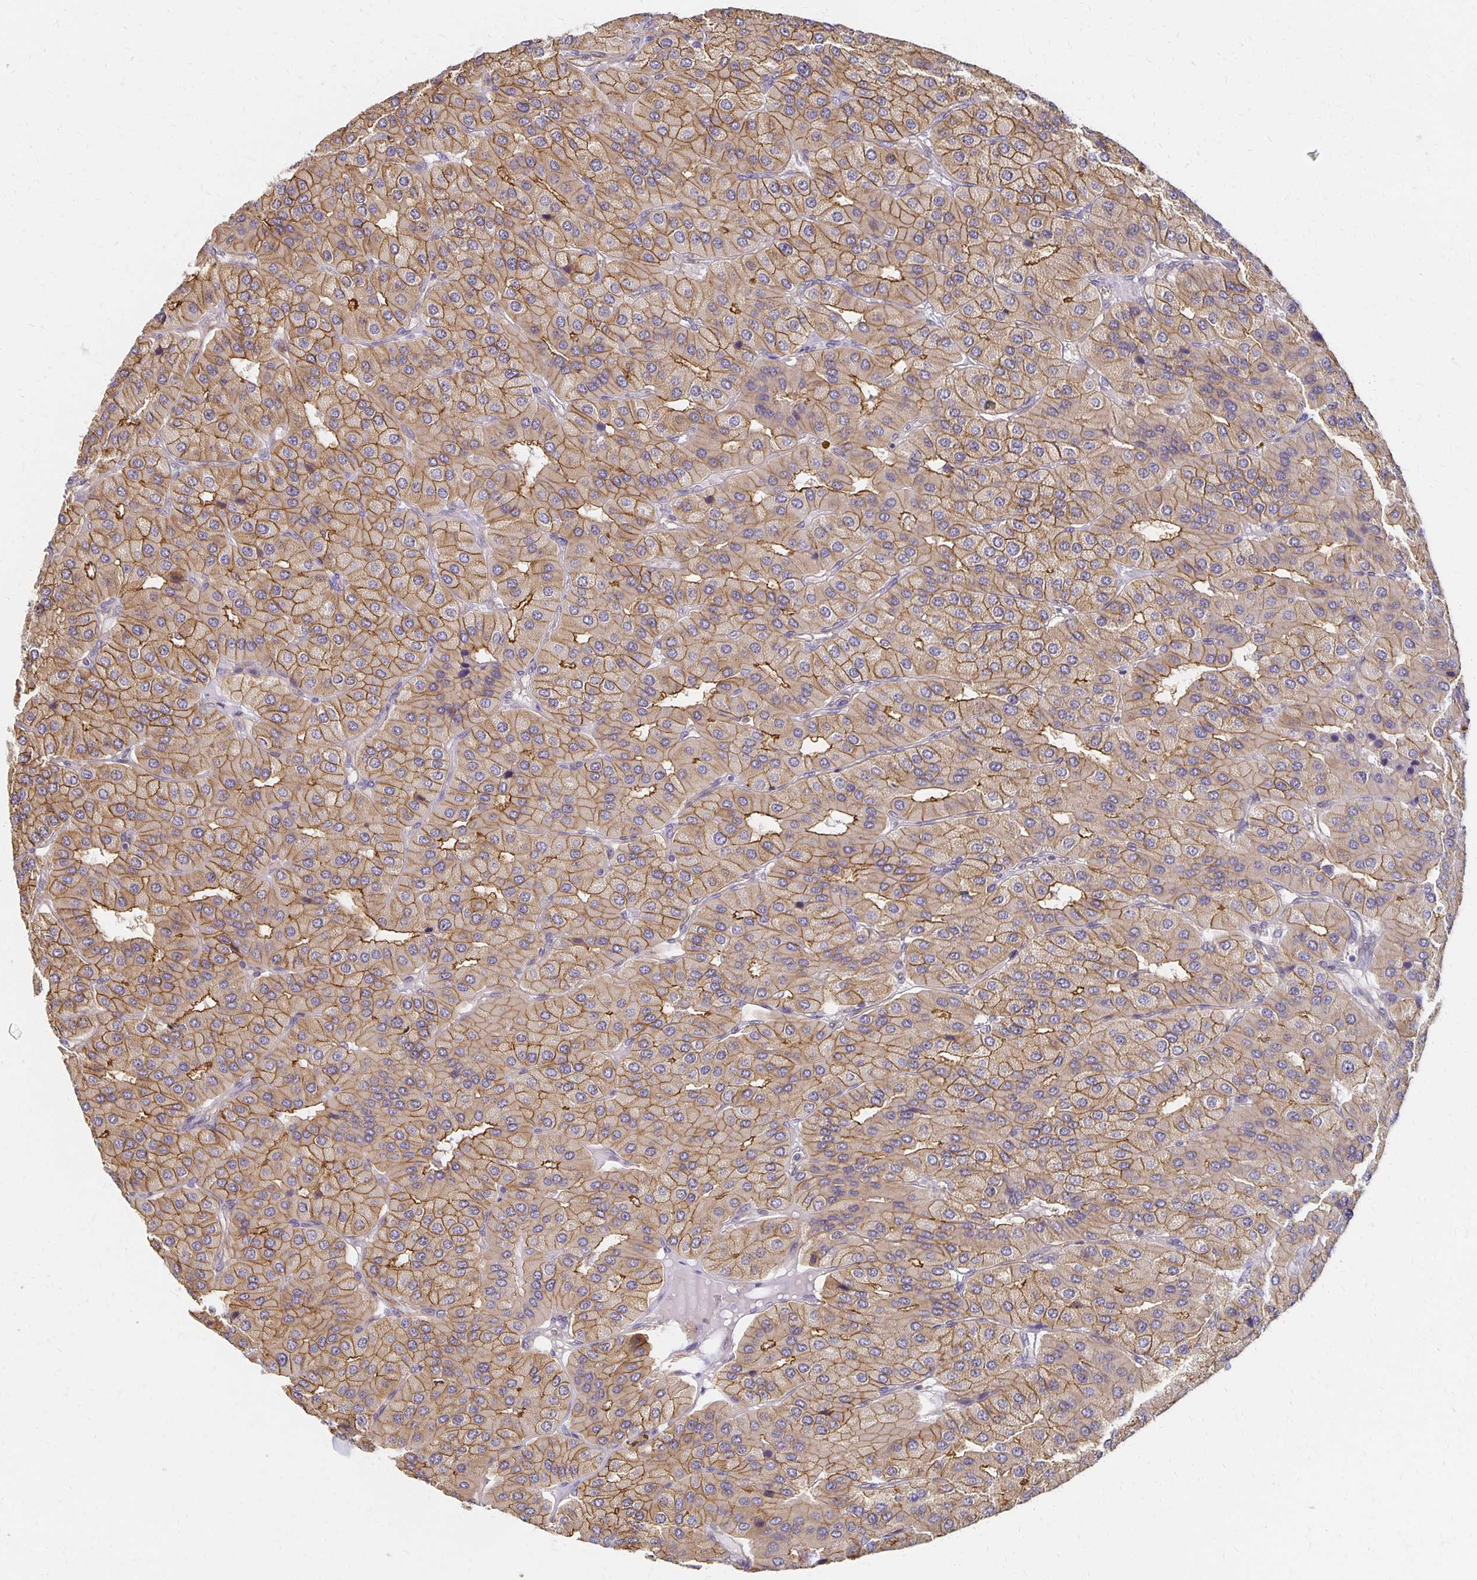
{"staining": {"intensity": "moderate", "quantity": ">75%", "location": "cytoplasmic/membranous"}, "tissue": "parathyroid gland", "cell_type": "Glandular cells", "image_type": "normal", "snomed": [{"axis": "morphology", "description": "Normal tissue, NOS"}, {"axis": "morphology", "description": "Adenoma, NOS"}, {"axis": "topography", "description": "Parathyroid gland"}], "caption": "High-power microscopy captured an immunohistochemistry (IHC) micrograph of unremarkable parathyroid gland, revealing moderate cytoplasmic/membranous expression in approximately >75% of glandular cells.", "gene": "SORL1", "patient": {"sex": "female", "age": 86}}